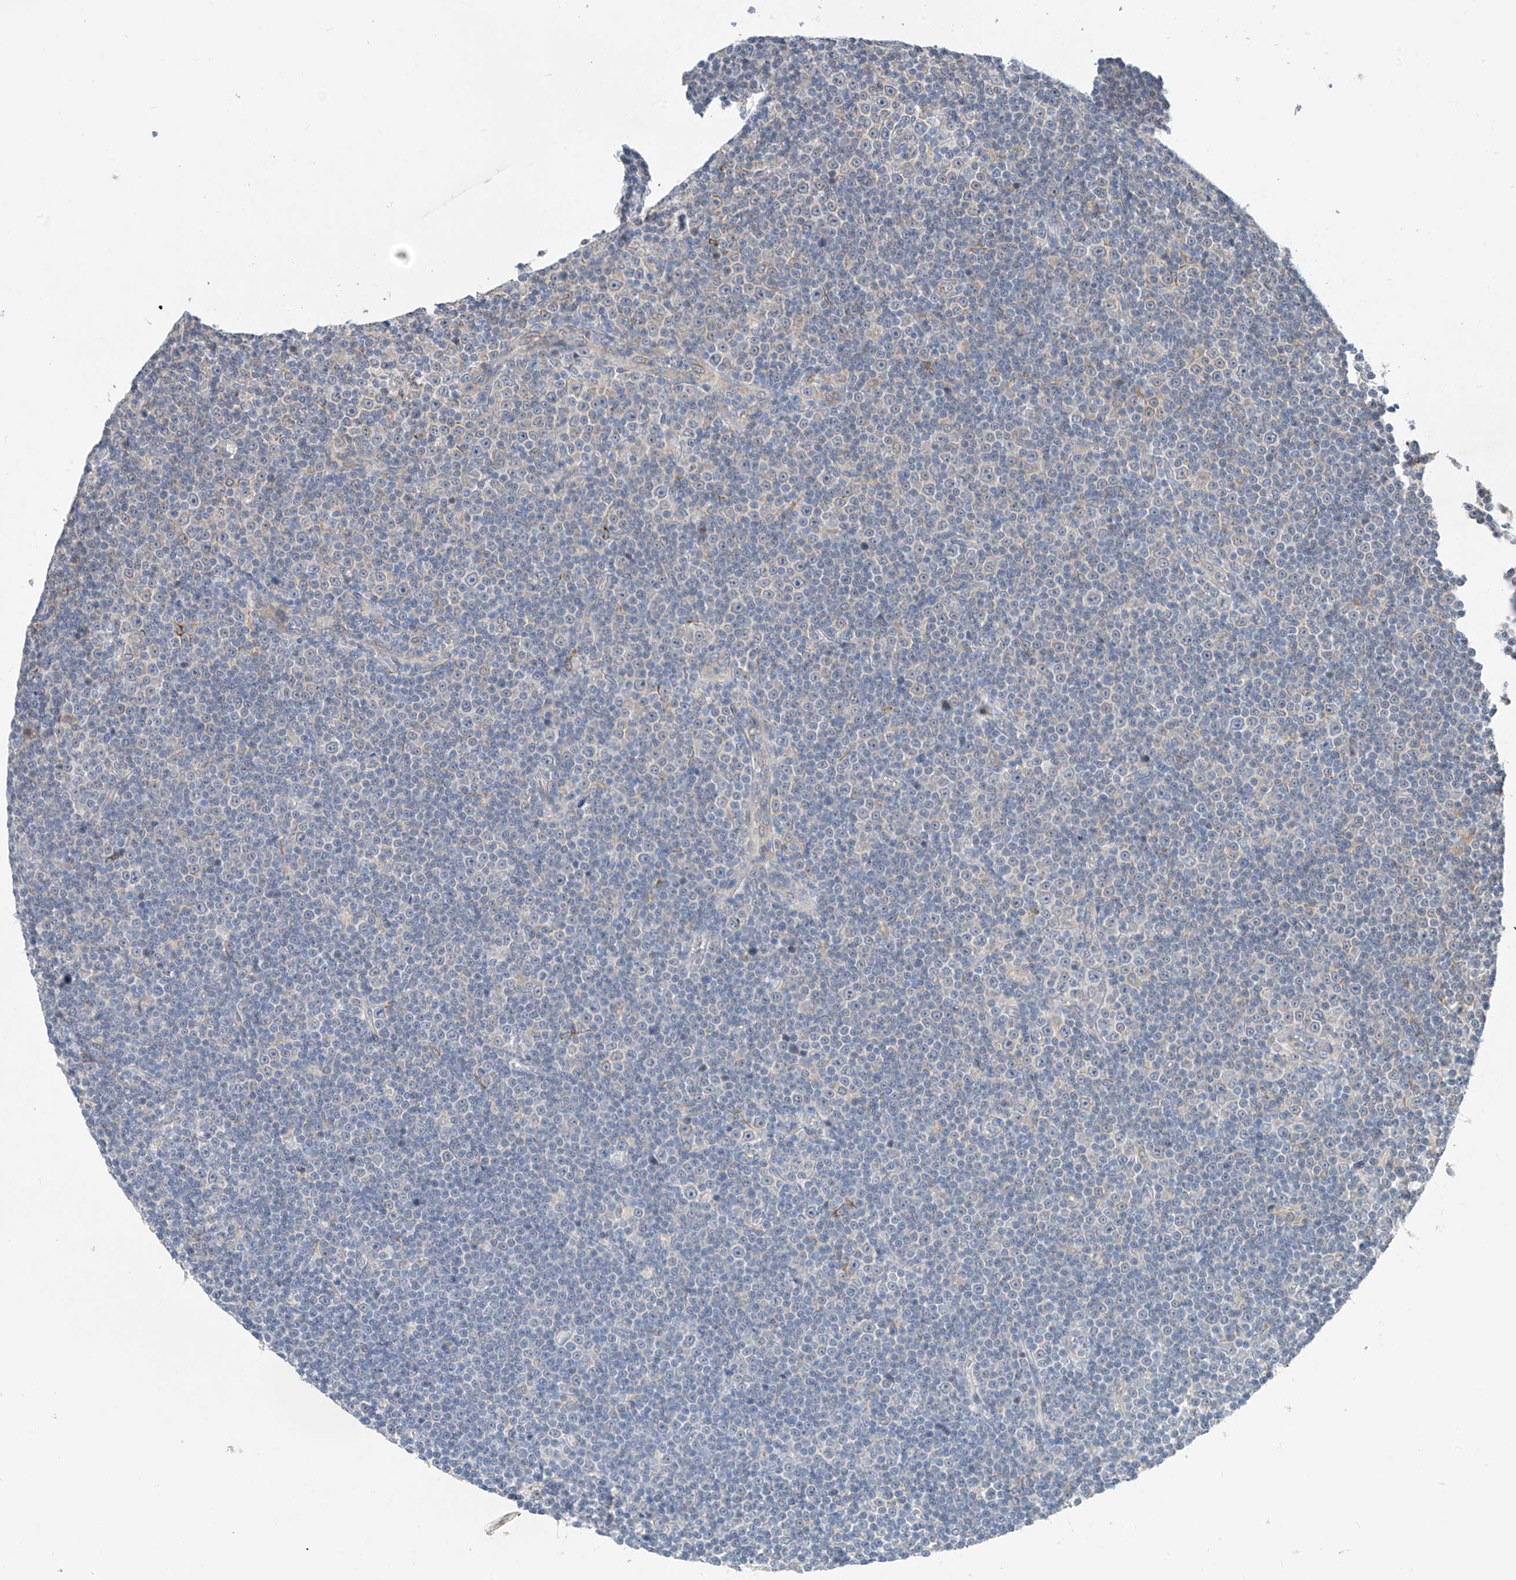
{"staining": {"intensity": "negative", "quantity": "none", "location": "none"}, "tissue": "lymphoma", "cell_type": "Tumor cells", "image_type": "cancer", "snomed": [{"axis": "morphology", "description": "Malignant lymphoma, non-Hodgkin's type, Low grade"}, {"axis": "topography", "description": "Lymph node"}], "caption": "IHC of human malignant lymphoma, non-Hodgkin's type (low-grade) displays no positivity in tumor cells. (DAB (3,3'-diaminobenzidine) immunohistochemistry (IHC) visualized using brightfield microscopy, high magnification).", "gene": "REC8", "patient": {"sex": "female", "age": 67}}